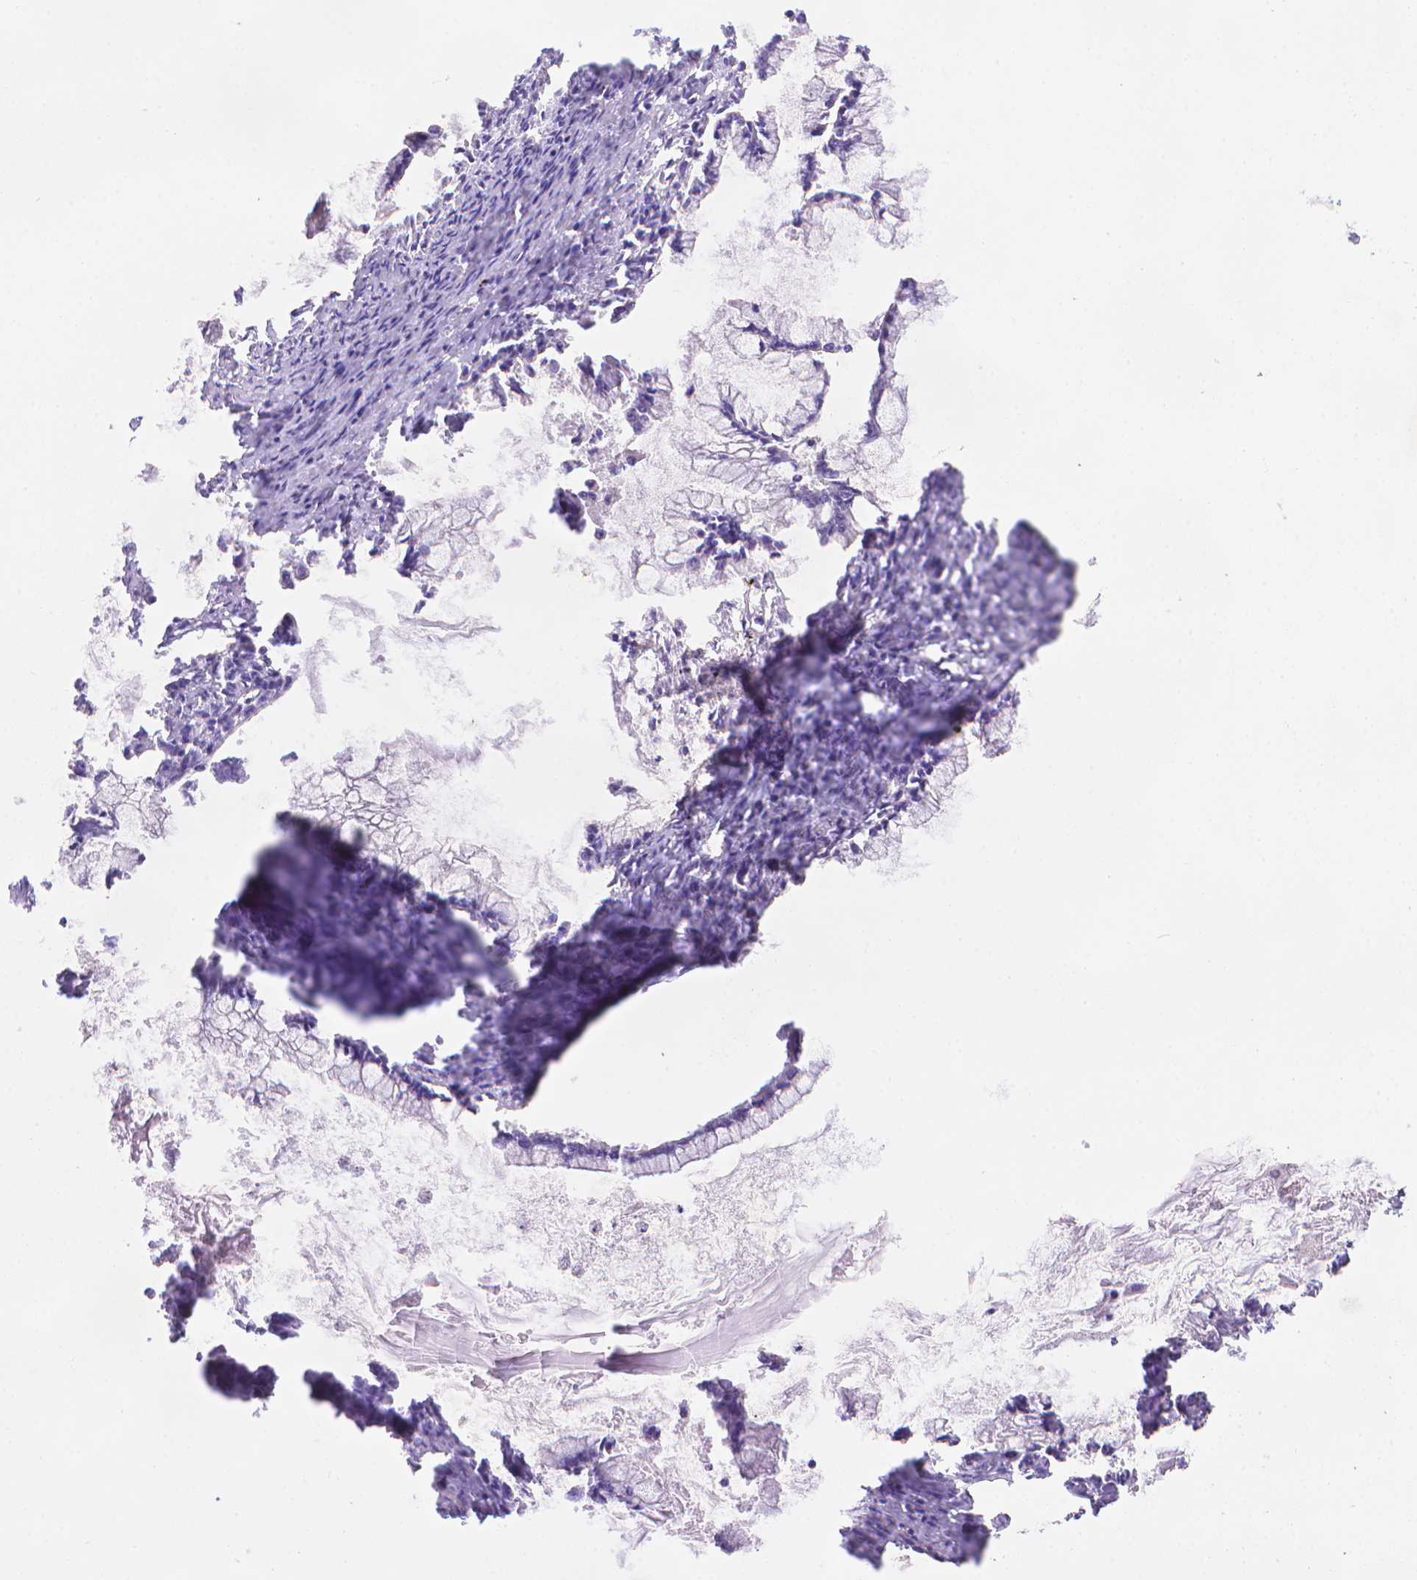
{"staining": {"intensity": "negative", "quantity": "none", "location": "none"}, "tissue": "ovarian cancer", "cell_type": "Tumor cells", "image_type": "cancer", "snomed": [{"axis": "morphology", "description": "Cystadenocarcinoma, mucinous, NOS"}, {"axis": "topography", "description": "Ovary"}], "caption": "Immunohistochemistry photomicrograph of neoplastic tissue: human ovarian cancer stained with DAB demonstrates no significant protein expression in tumor cells. The staining was performed using DAB to visualize the protein expression in brown, while the nuclei were stained in blue with hematoxylin (Magnification: 20x).", "gene": "FGD2", "patient": {"sex": "female", "age": 67}}